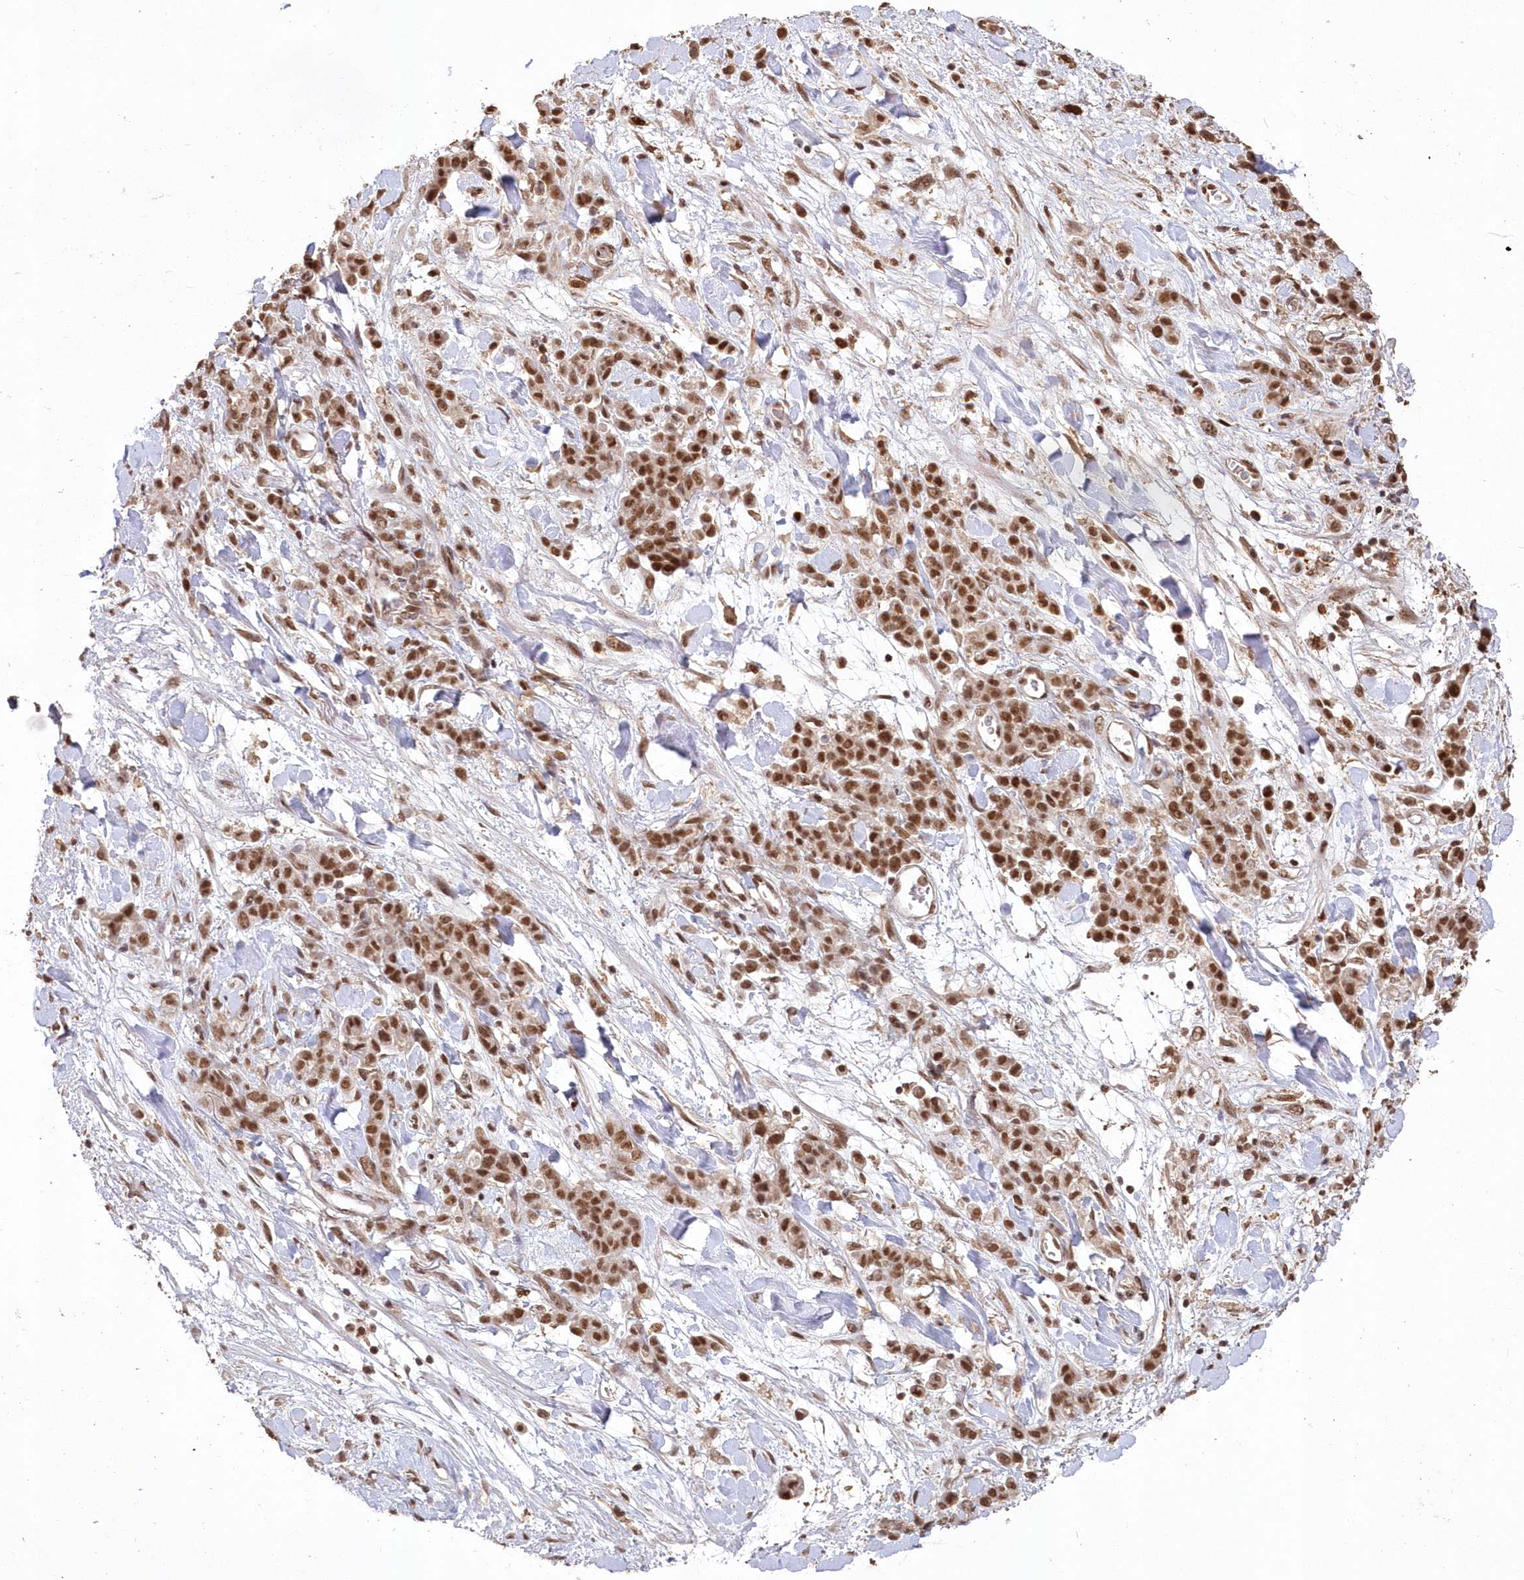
{"staining": {"intensity": "moderate", "quantity": ">75%", "location": "nuclear"}, "tissue": "stomach cancer", "cell_type": "Tumor cells", "image_type": "cancer", "snomed": [{"axis": "morphology", "description": "Normal tissue, NOS"}, {"axis": "morphology", "description": "Adenocarcinoma, NOS"}, {"axis": "topography", "description": "Stomach"}], "caption": "An immunohistochemistry micrograph of neoplastic tissue is shown. Protein staining in brown highlights moderate nuclear positivity in stomach cancer (adenocarcinoma) within tumor cells. The protein of interest is shown in brown color, while the nuclei are stained blue.", "gene": "PDS5A", "patient": {"sex": "male", "age": 82}}